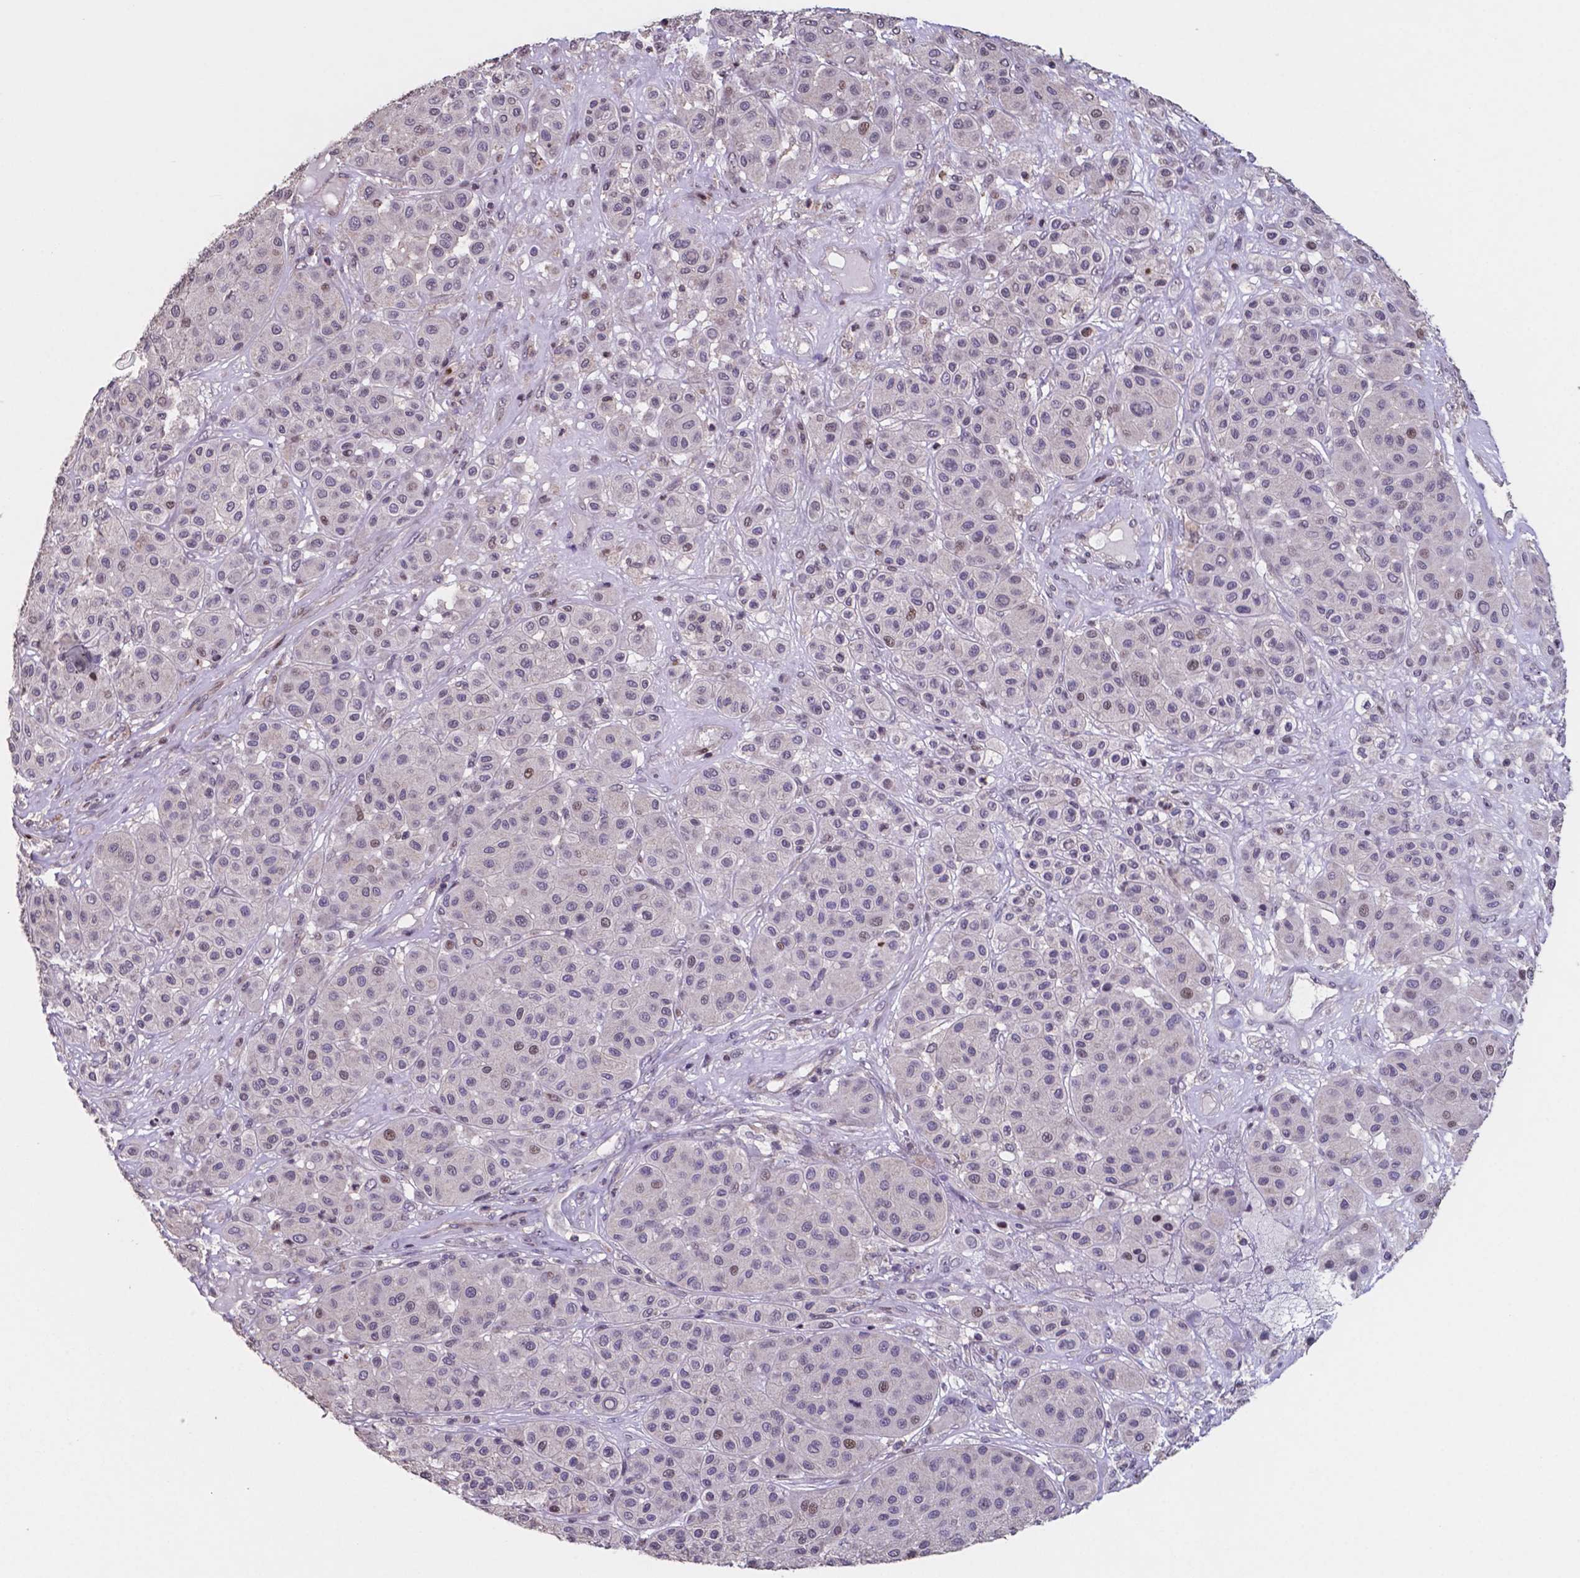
{"staining": {"intensity": "weak", "quantity": "<25%", "location": "nuclear"}, "tissue": "melanoma", "cell_type": "Tumor cells", "image_type": "cancer", "snomed": [{"axis": "morphology", "description": "Malignant melanoma, Metastatic site"}, {"axis": "topography", "description": "Smooth muscle"}], "caption": "High magnification brightfield microscopy of melanoma stained with DAB (3,3'-diaminobenzidine) (brown) and counterstained with hematoxylin (blue): tumor cells show no significant staining. (DAB (3,3'-diaminobenzidine) immunohistochemistry (IHC), high magnification).", "gene": "MLC1", "patient": {"sex": "male", "age": 41}}